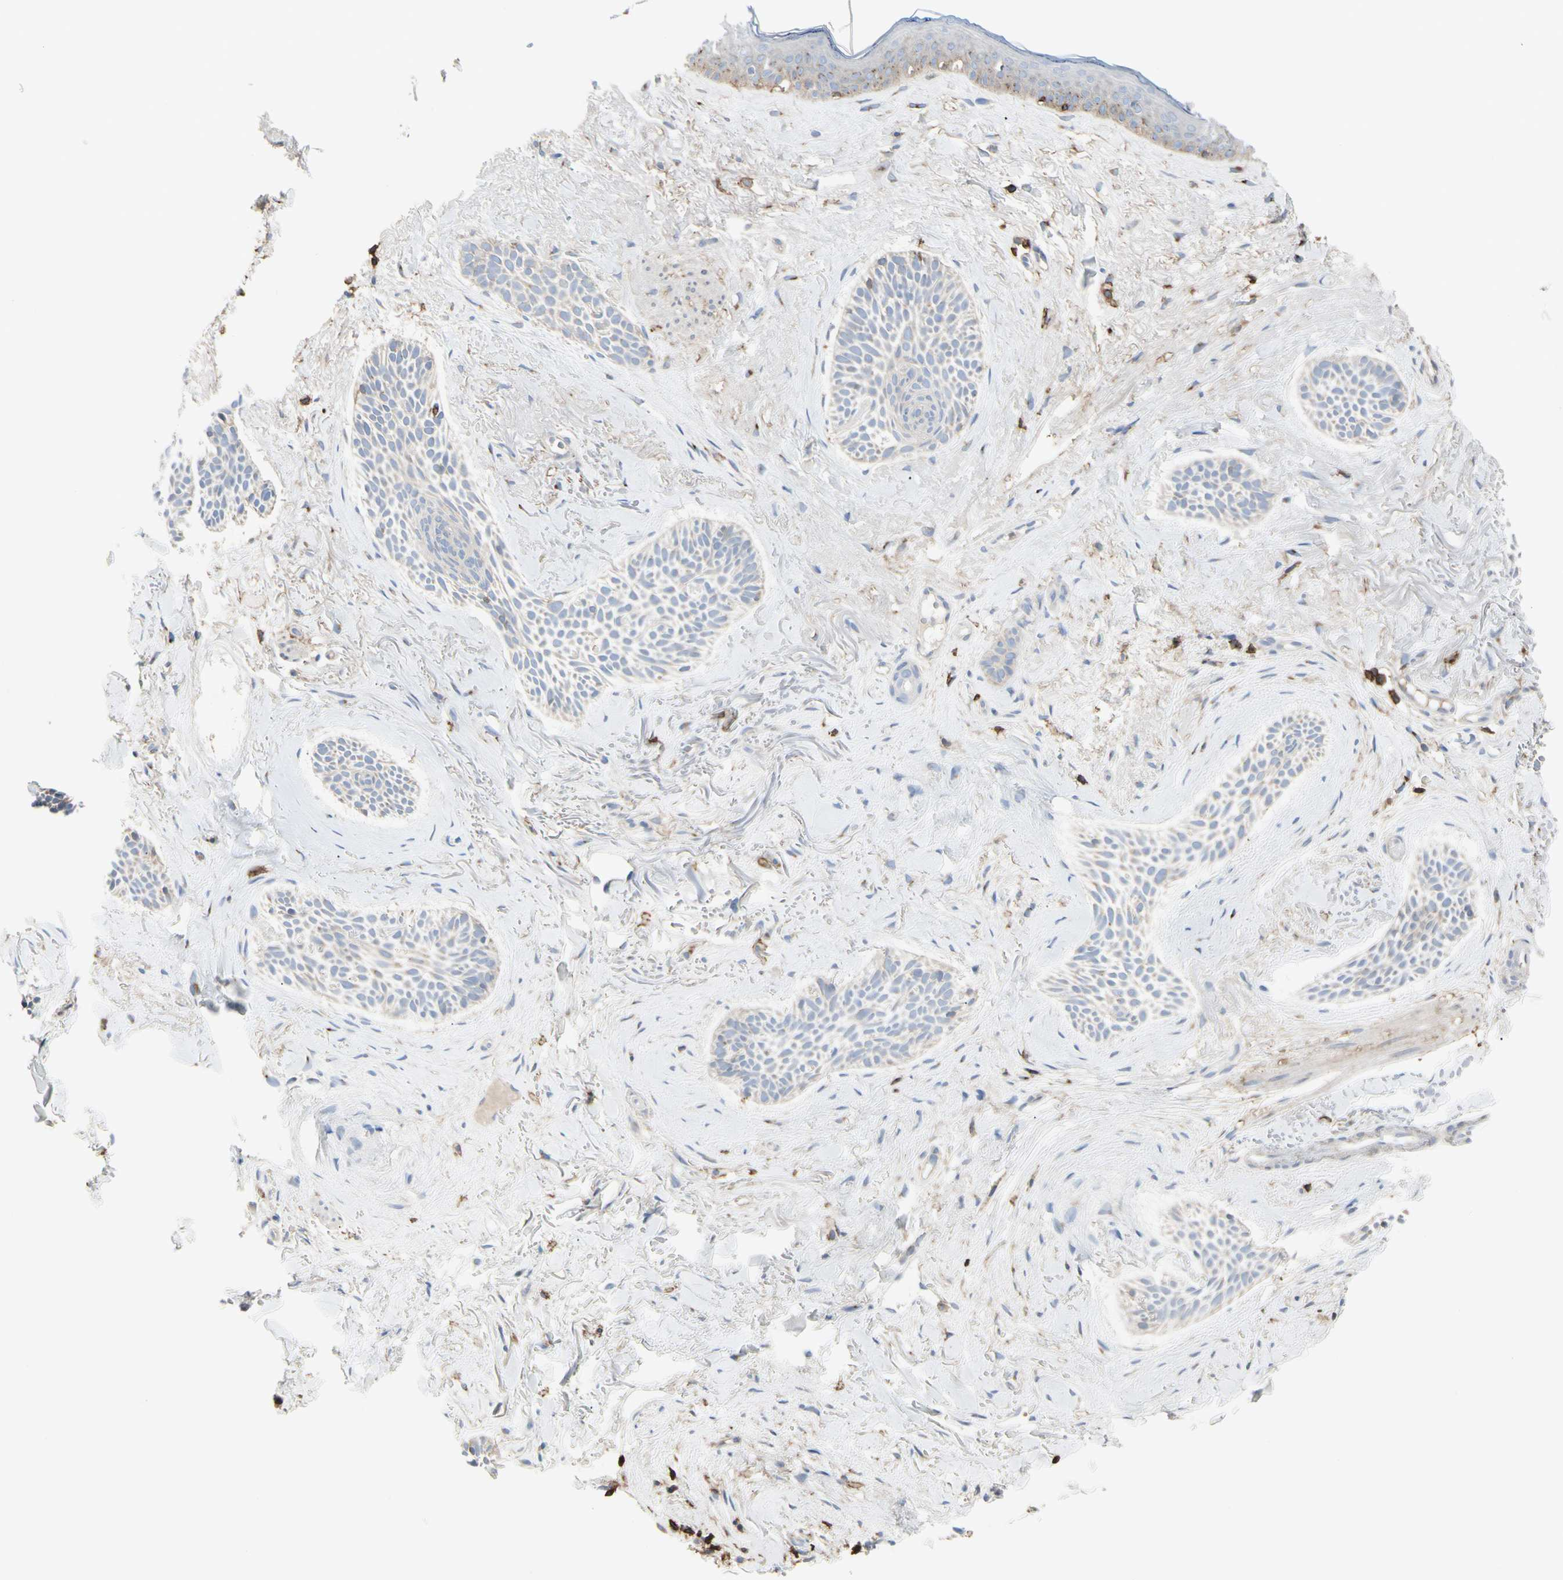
{"staining": {"intensity": "weak", "quantity": "<25%", "location": "cytoplasmic/membranous"}, "tissue": "skin cancer", "cell_type": "Tumor cells", "image_type": "cancer", "snomed": [{"axis": "morphology", "description": "Normal tissue, NOS"}, {"axis": "morphology", "description": "Basal cell carcinoma"}, {"axis": "topography", "description": "Skin"}], "caption": "Immunohistochemical staining of basal cell carcinoma (skin) exhibits no significant positivity in tumor cells. (DAB immunohistochemistry (IHC) with hematoxylin counter stain).", "gene": "CLEC2B", "patient": {"sex": "female", "age": 84}}